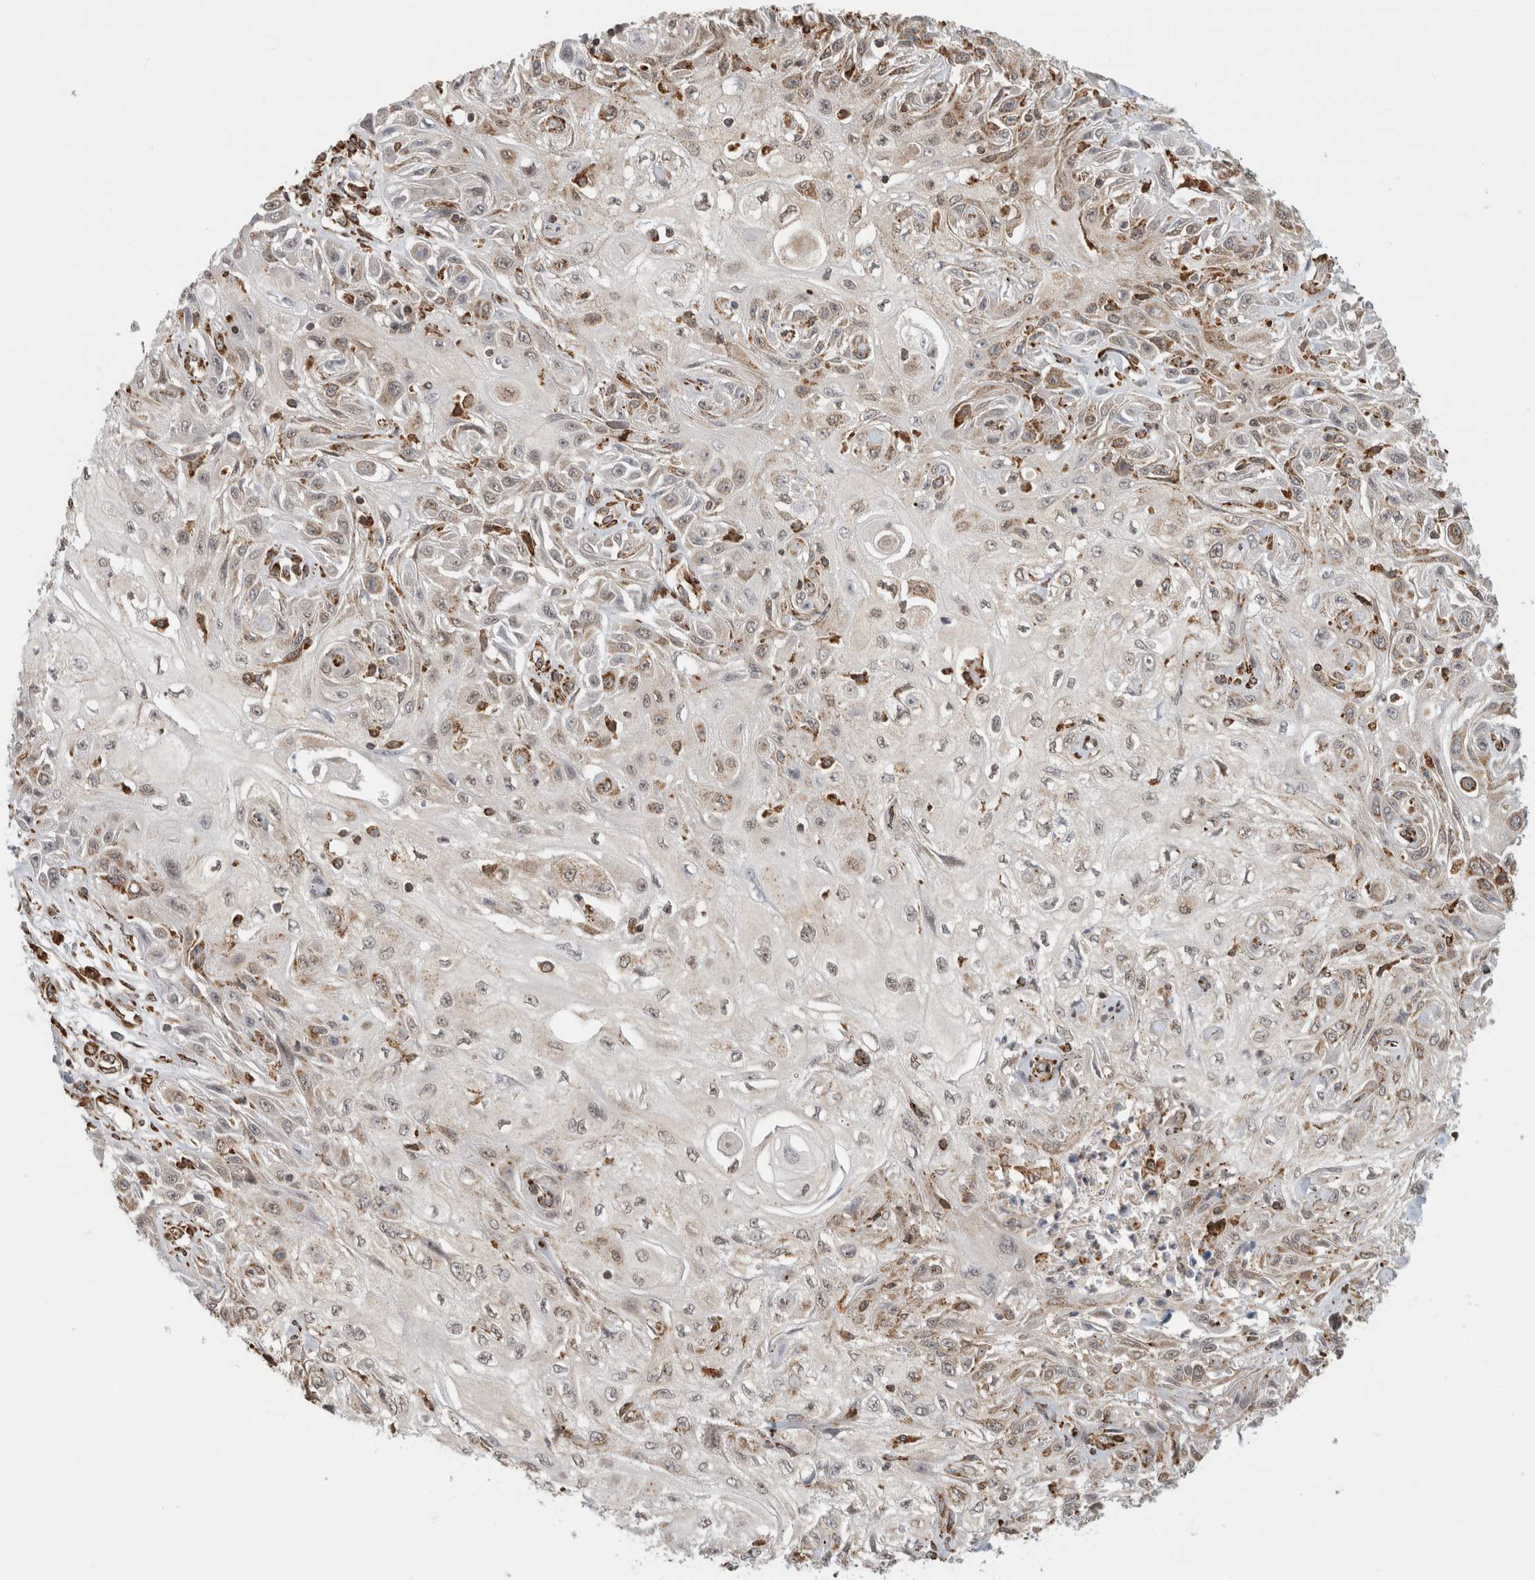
{"staining": {"intensity": "weak", "quantity": "25%-75%", "location": "cytoplasmic/membranous"}, "tissue": "skin cancer", "cell_type": "Tumor cells", "image_type": "cancer", "snomed": [{"axis": "morphology", "description": "Squamous cell carcinoma, NOS"}, {"axis": "morphology", "description": "Squamous cell carcinoma, metastatic, NOS"}, {"axis": "topography", "description": "Skin"}, {"axis": "topography", "description": "Lymph node"}], "caption": "Brown immunohistochemical staining in skin cancer (metastatic squamous cell carcinoma) exhibits weak cytoplasmic/membranous staining in about 25%-75% of tumor cells. The protein of interest is shown in brown color, while the nuclei are stained blue.", "gene": "MS4A7", "patient": {"sex": "male", "age": 75}}